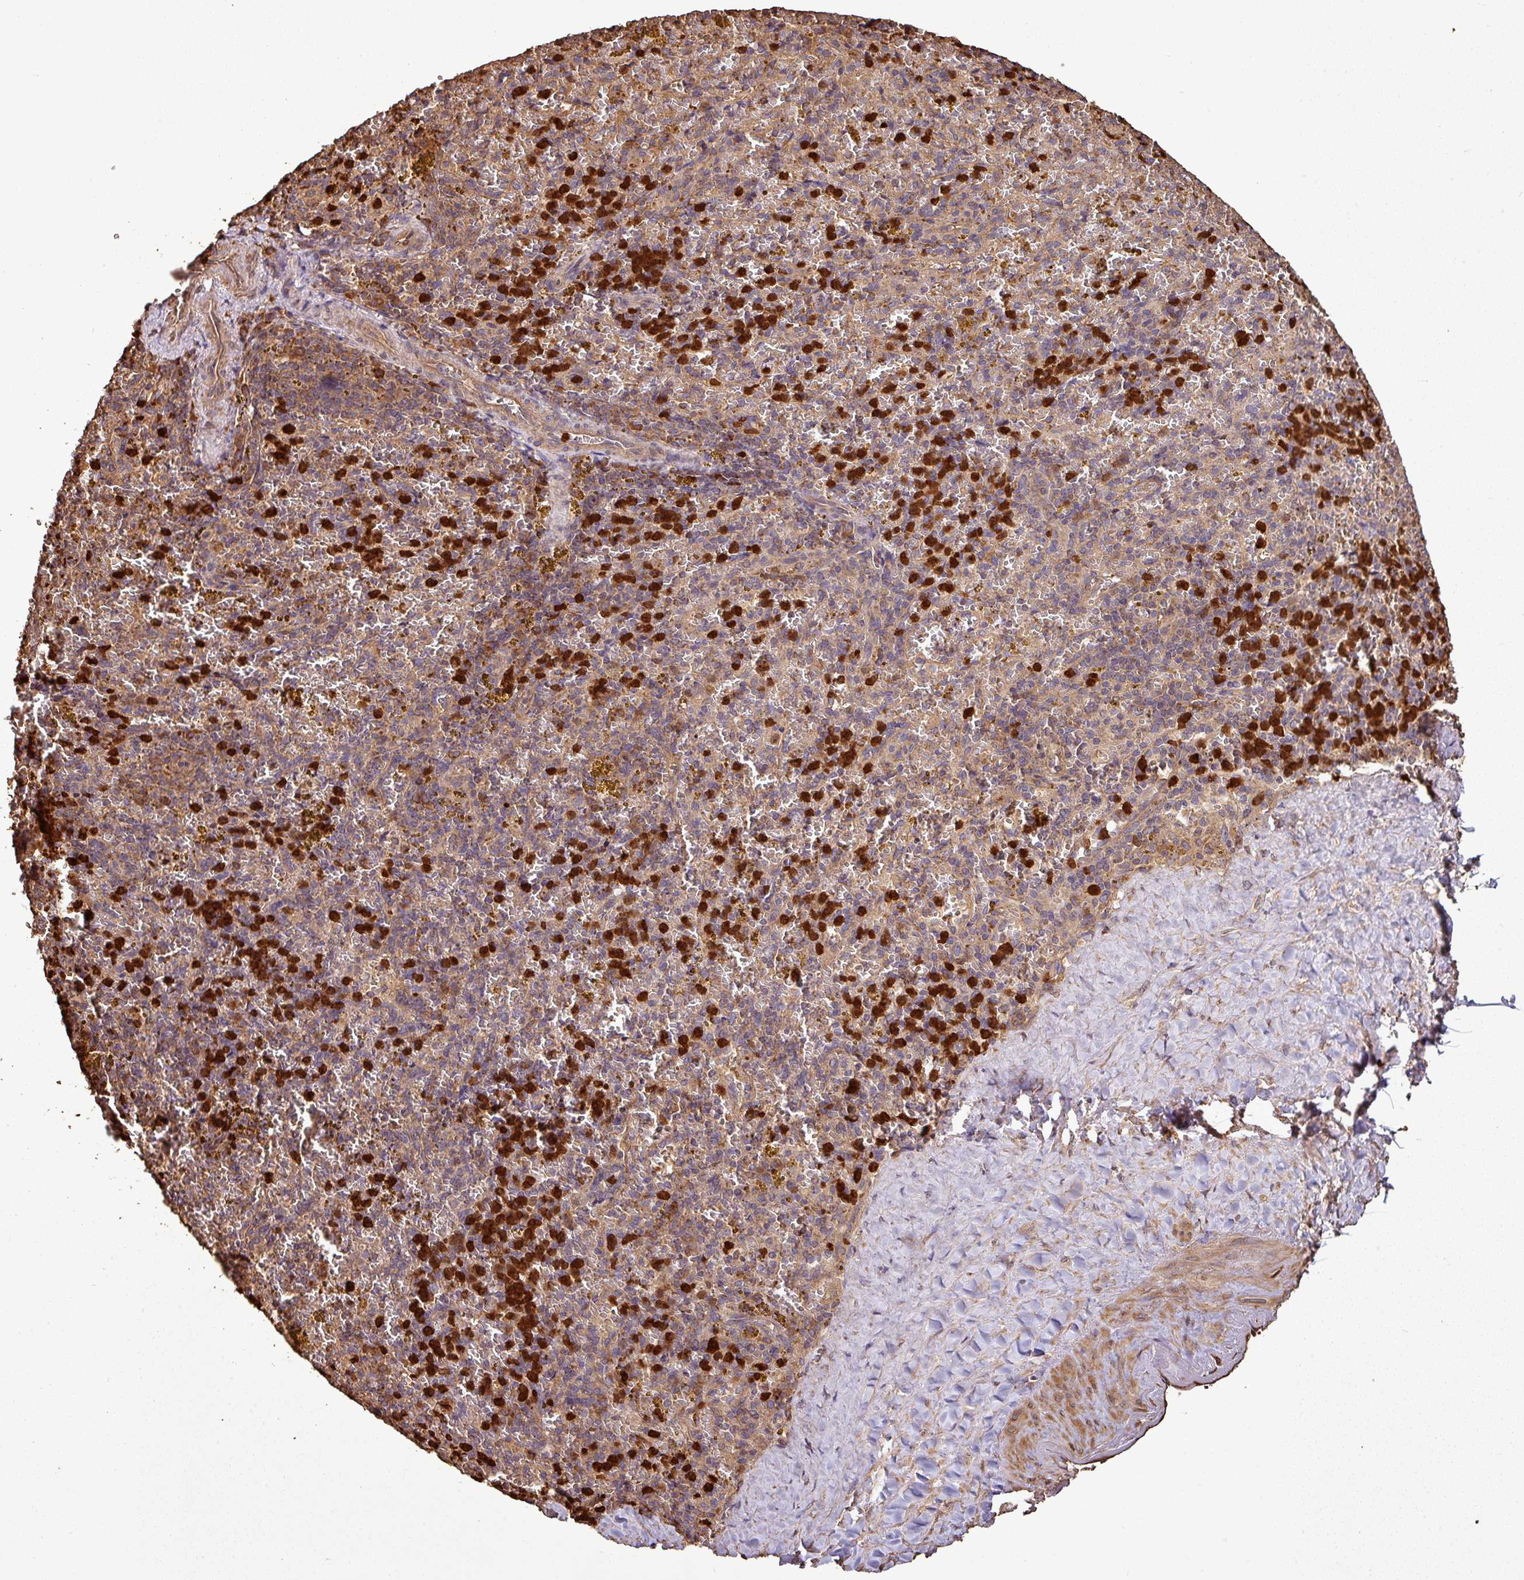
{"staining": {"intensity": "strong", "quantity": "25%-75%", "location": "cytoplasmic/membranous"}, "tissue": "spleen", "cell_type": "Cells in red pulp", "image_type": "normal", "snomed": [{"axis": "morphology", "description": "Normal tissue, NOS"}, {"axis": "topography", "description": "Spleen"}], "caption": "High-power microscopy captured an IHC micrograph of benign spleen, revealing strong cytoplasmic/membranous positivity in approximately 25%-75% of cells in red pulp.", "gene": "PLEKHM1", "patient": {"sex": "male", "age": 57}}